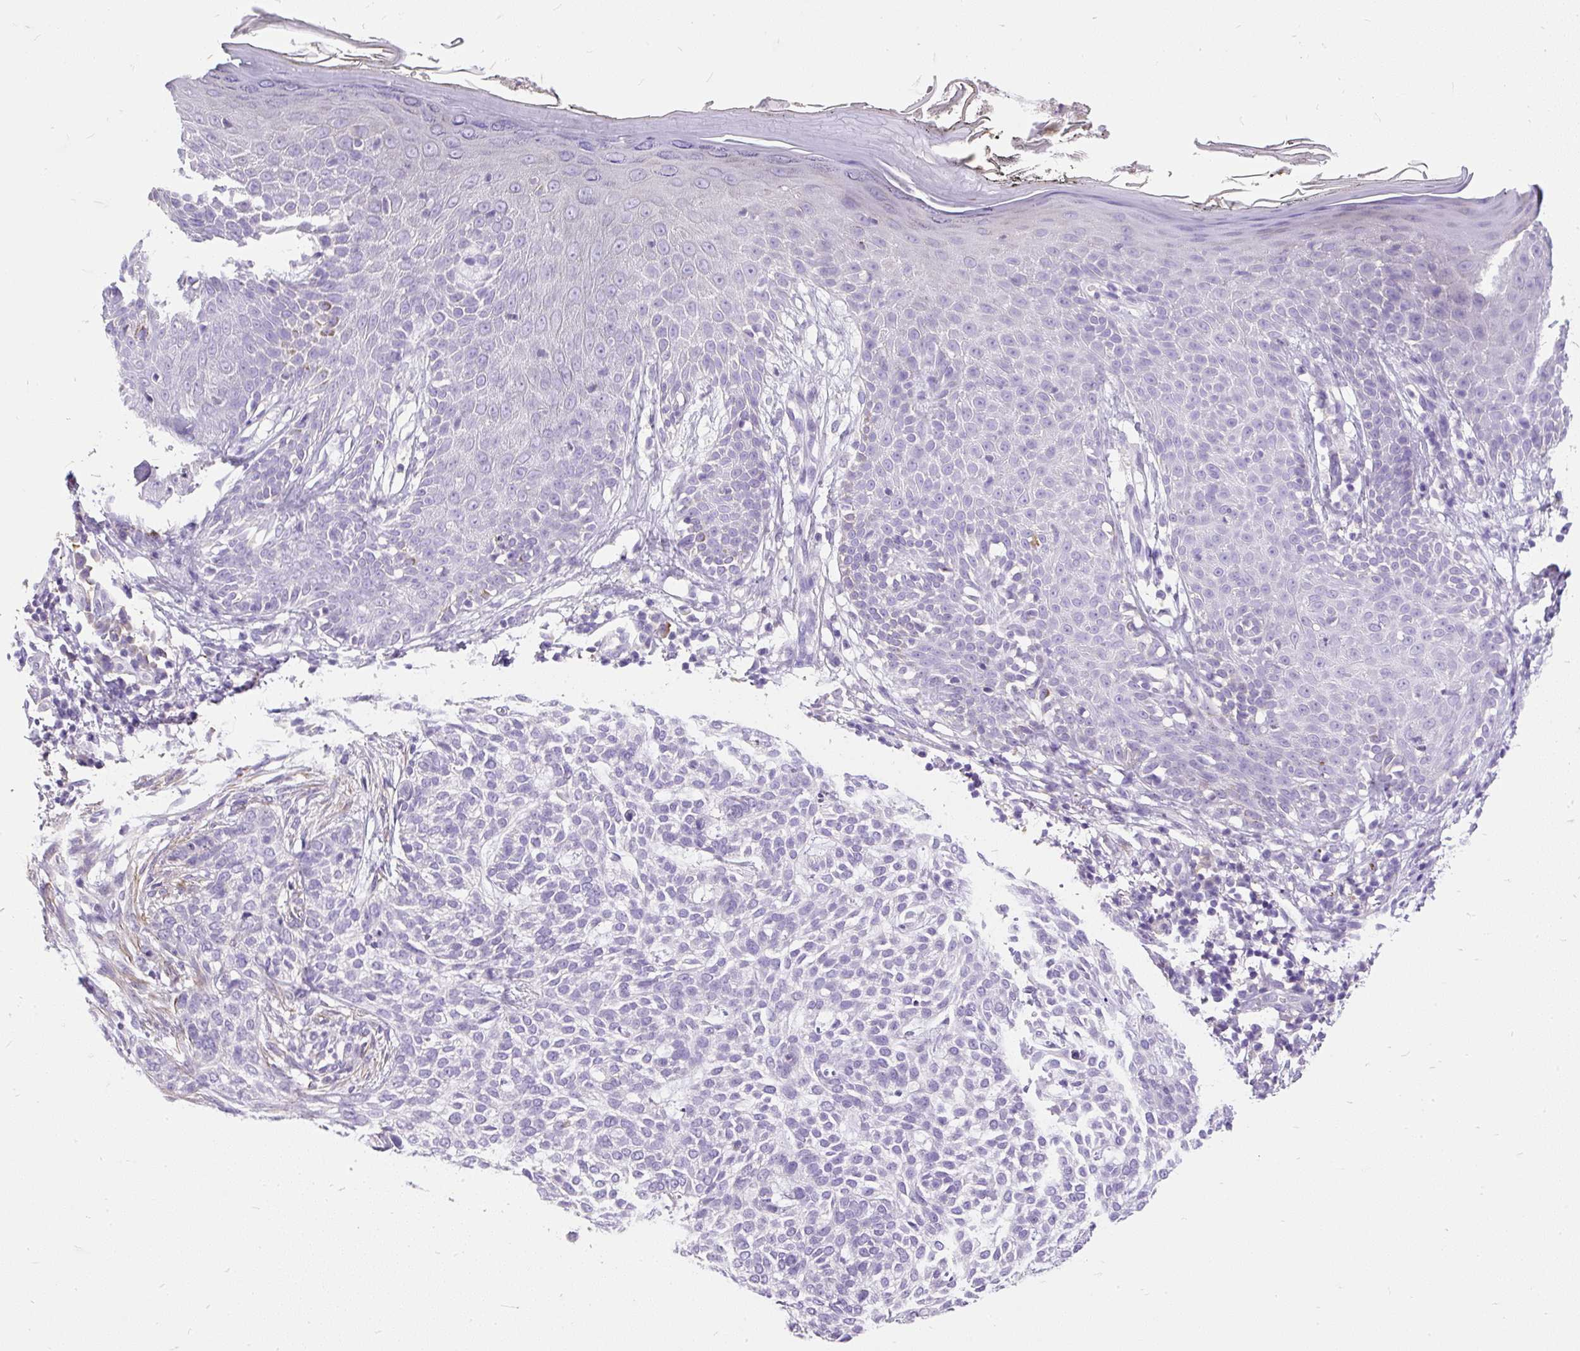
{"staining": {"intensity": "negative", "quantity": "none", "location": "none"}, "tissue": "skin cancer", "cell_type": "Tumor cells", "image_type": "cancer", "snomed": [{"axis": "morphology", "description": "Basal cell carcinoma"}, {"axis": "topography", "description": "Skin"}], "caption": "Micrograph shows no protein staining in tumor cells of skin basal cell carcinoma tissue.", "gene": "GBX1", "patient": {"sex": "female", "age": 64}}